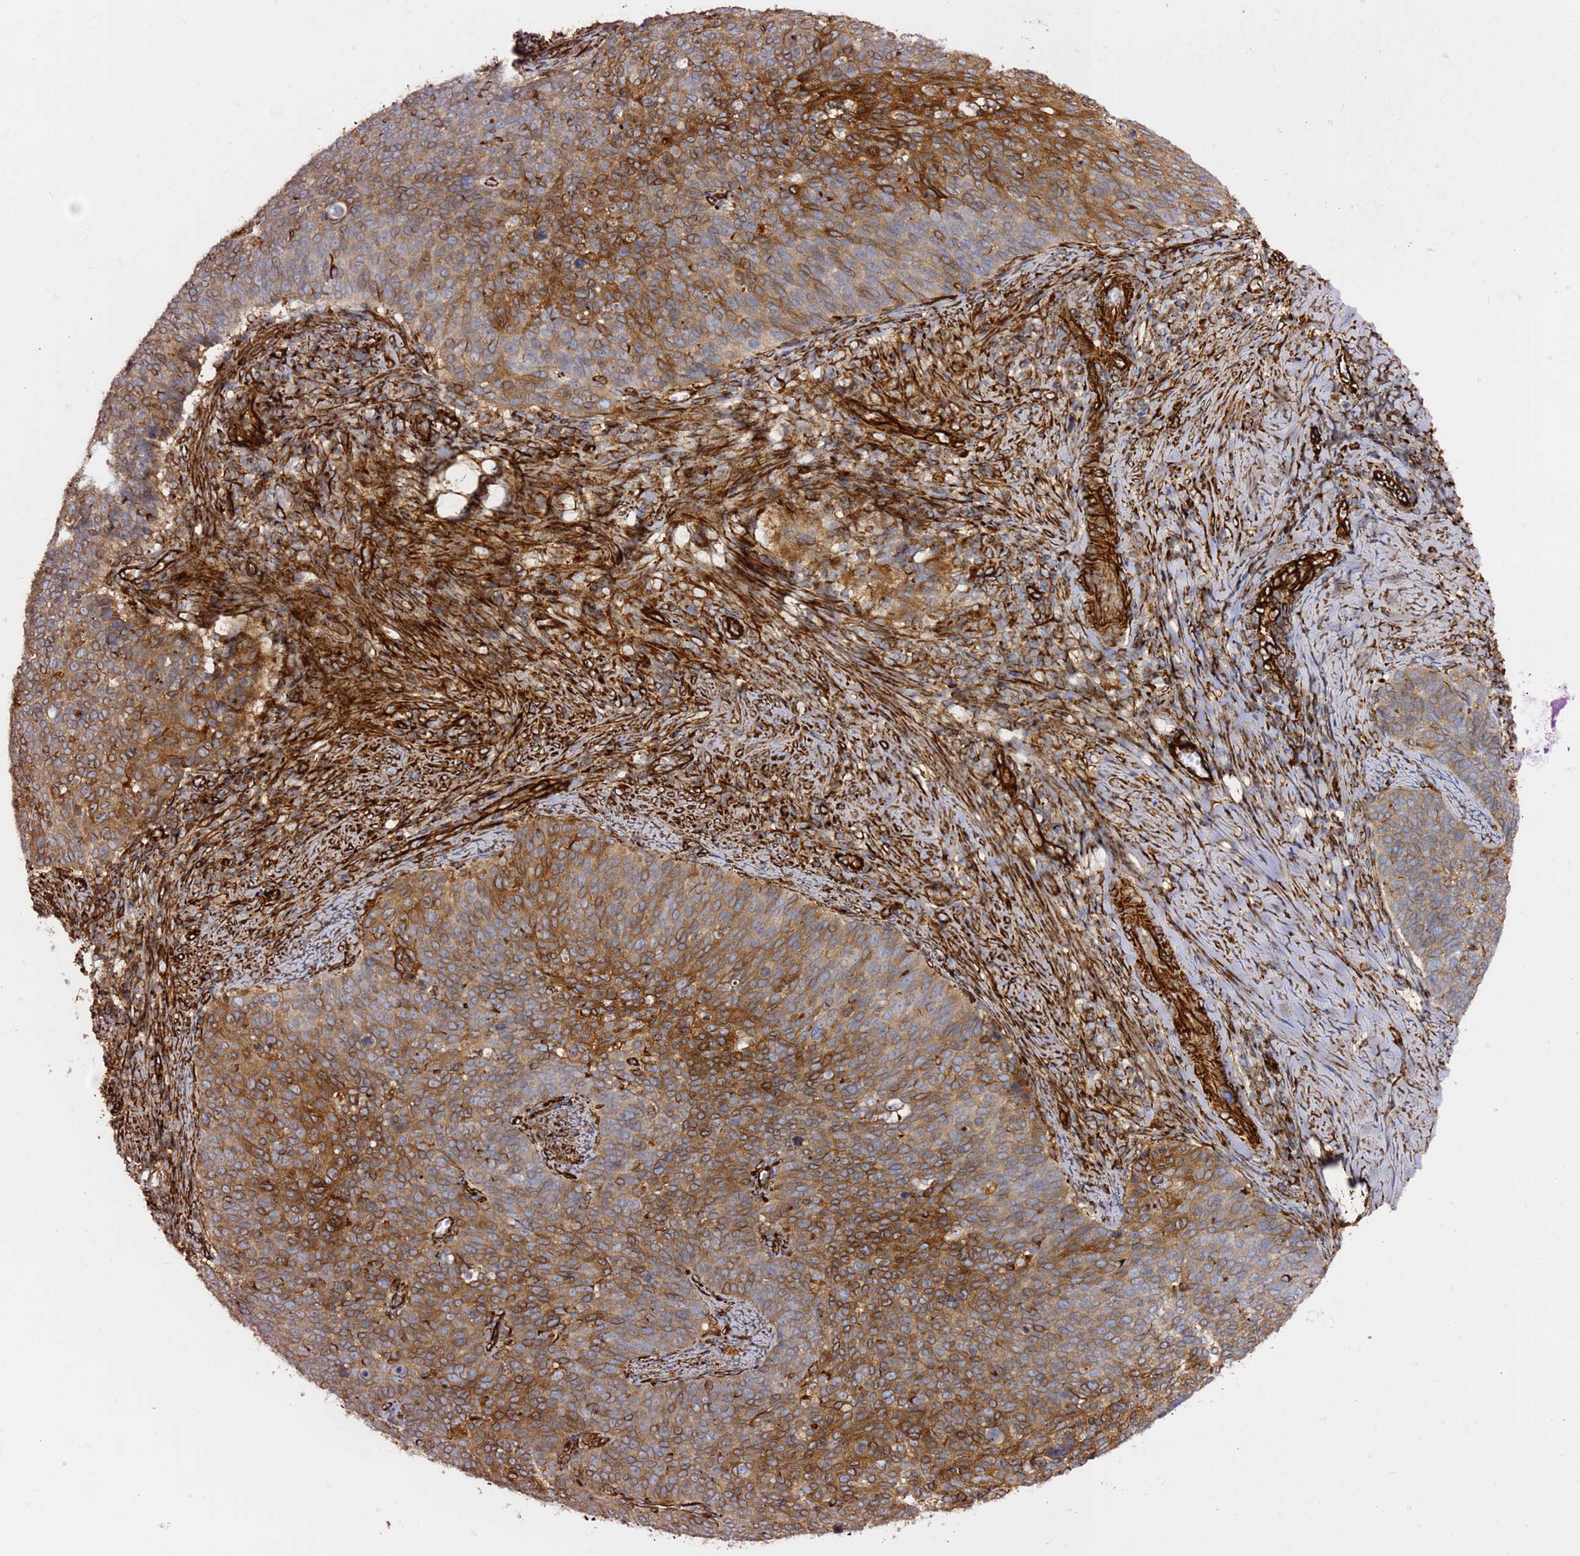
{"staining": {"intensity": "moderate", "quantity": "25%-75%", "location": "cytoplasmic/membranous"}, "tissue": "cervical cancer", "cell_type": "Tumor cells", "image_type": "cancer", "snomed": [{"axis": "morphology", "description": "Normal tissue, NOS"}, {"axis": "morphology", "description": "Squamous cell carcinoma, NOS"}, {"axis": "topography", "description": "Cervix"}], "caption": "Moderate cytoplasmic/membranous staining is appreciated in approximately 25%-75% of tumor cells in cervical cancer. (Brightfield microscopy of DAB IHC at high magnification).", "gene": "MRGPRE", "patient": {"sex": "female", "age": 39}}